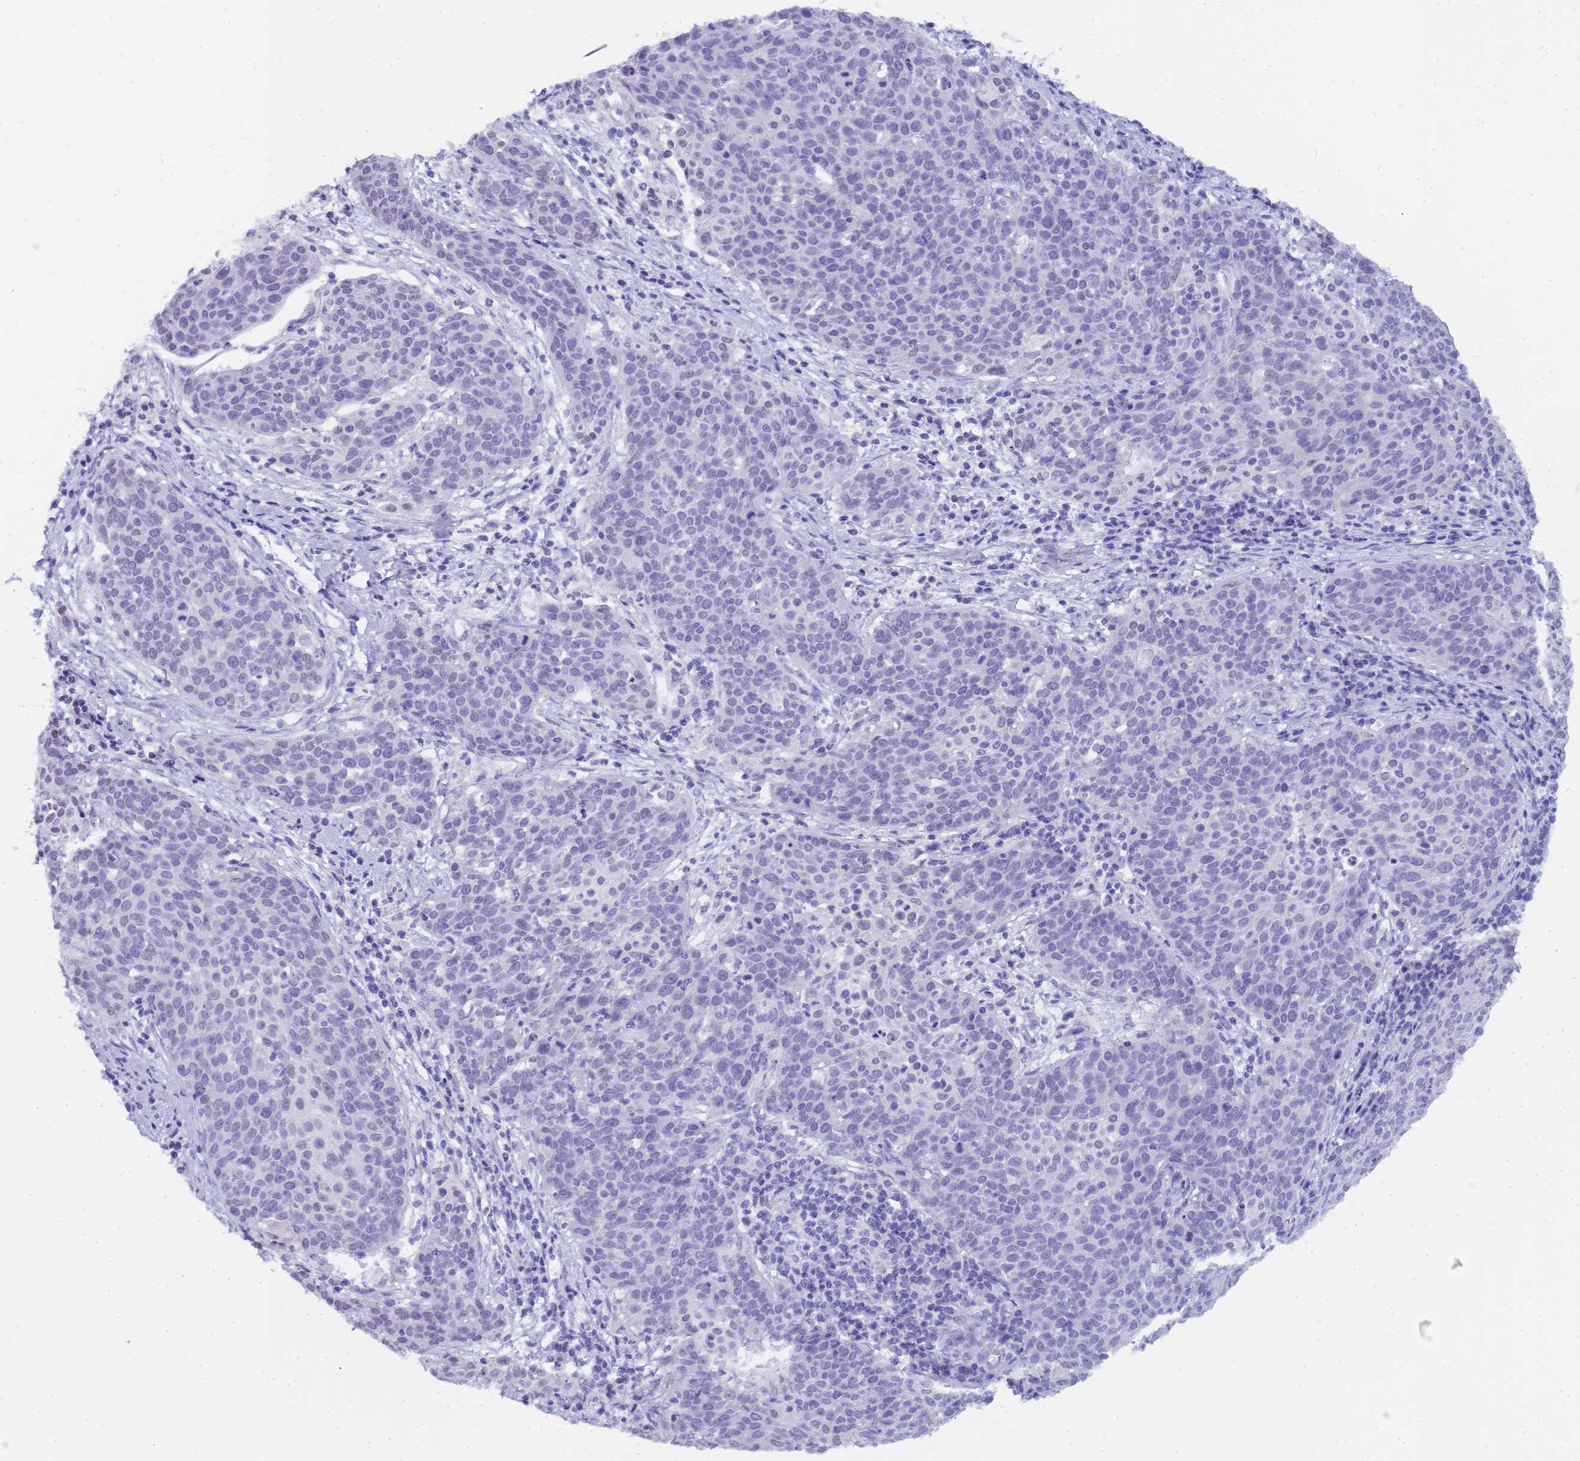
{"staining": {"intensity": "negative", "quantity": "none", "location": "none"}, "tissue": "cervical cancer", "cell_type": "Tumor cells", "image_type": "cancer", "snomed": [{"axis": "morphology", "description": "Squamous cell carcinoma, NOS"}, {"axis": "topography", "description": "Cervix"}], "caption": "Immunohistochemistry (IHC) histopathology image of human cervical cancer (squamous cell carcinoma) stained for a protein (brown), which shows no expression in tumor cells. (Immunohistochemistry, brightfield microscopy, high magnification).", "gene": "CTRC", "patient": {"sex": "female", "age": 38}}